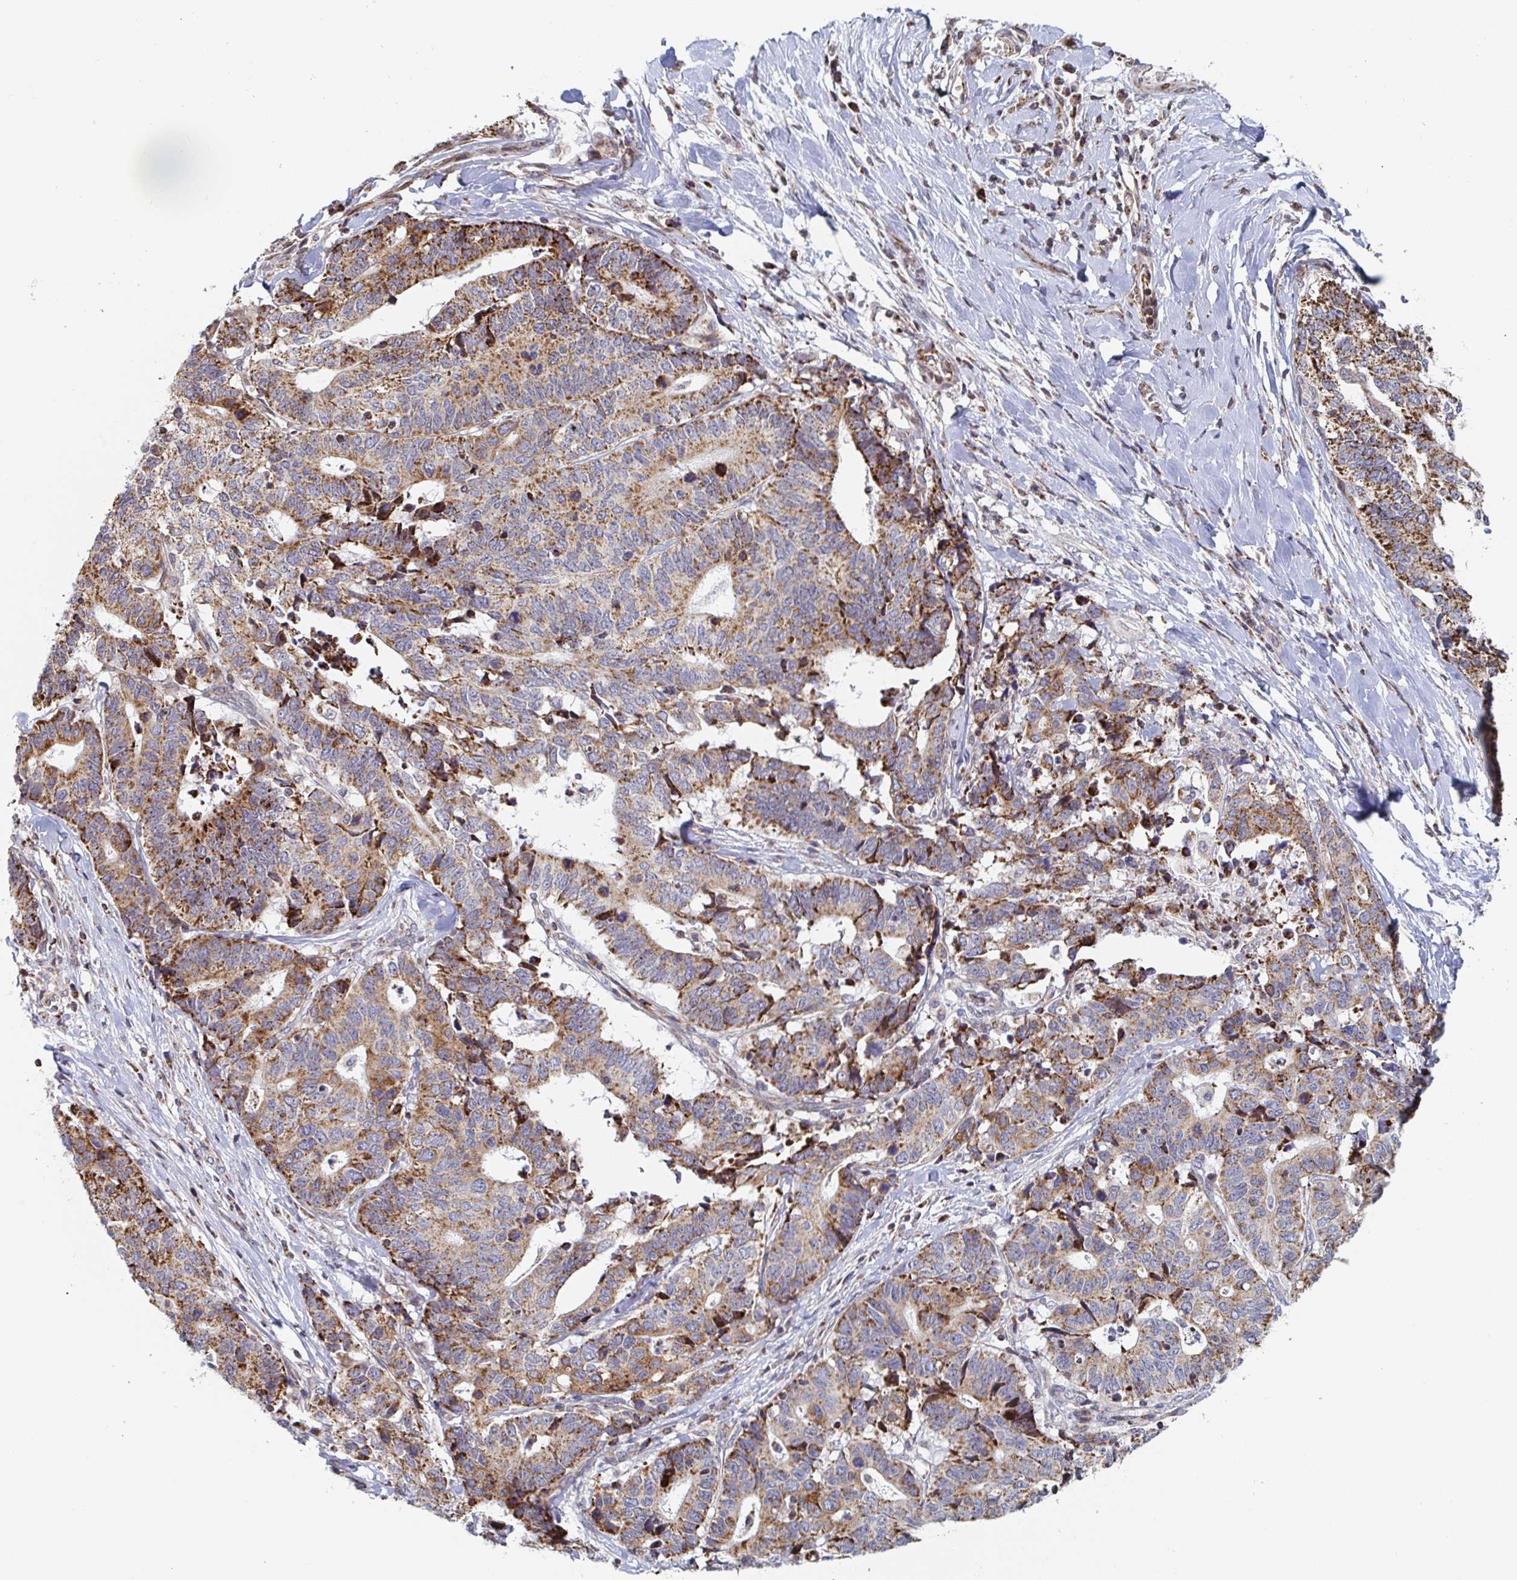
{"staining": {"intensity": "moderate", "quantity": ">75%", "location": "cytoplasmic/membranous"}, "tissue": "stomach cancer", "cell_type": "Tumor cells", "image_type": "cancer", "snomed": [{"axis": "morphology", "description": "Adenocarcinoma, NOS"}, {"axis": "topography", "description": "Stomach, upper"}], "caption": "Protein expression analysis of stomach cancer shows moderate cytoplasmic/membranous staining in about >75% of tumor cells. (IHC, brightfield microscopy, high magnification).", "gene": "STARD8", "patient": {"sex": "female", "age": 67}}